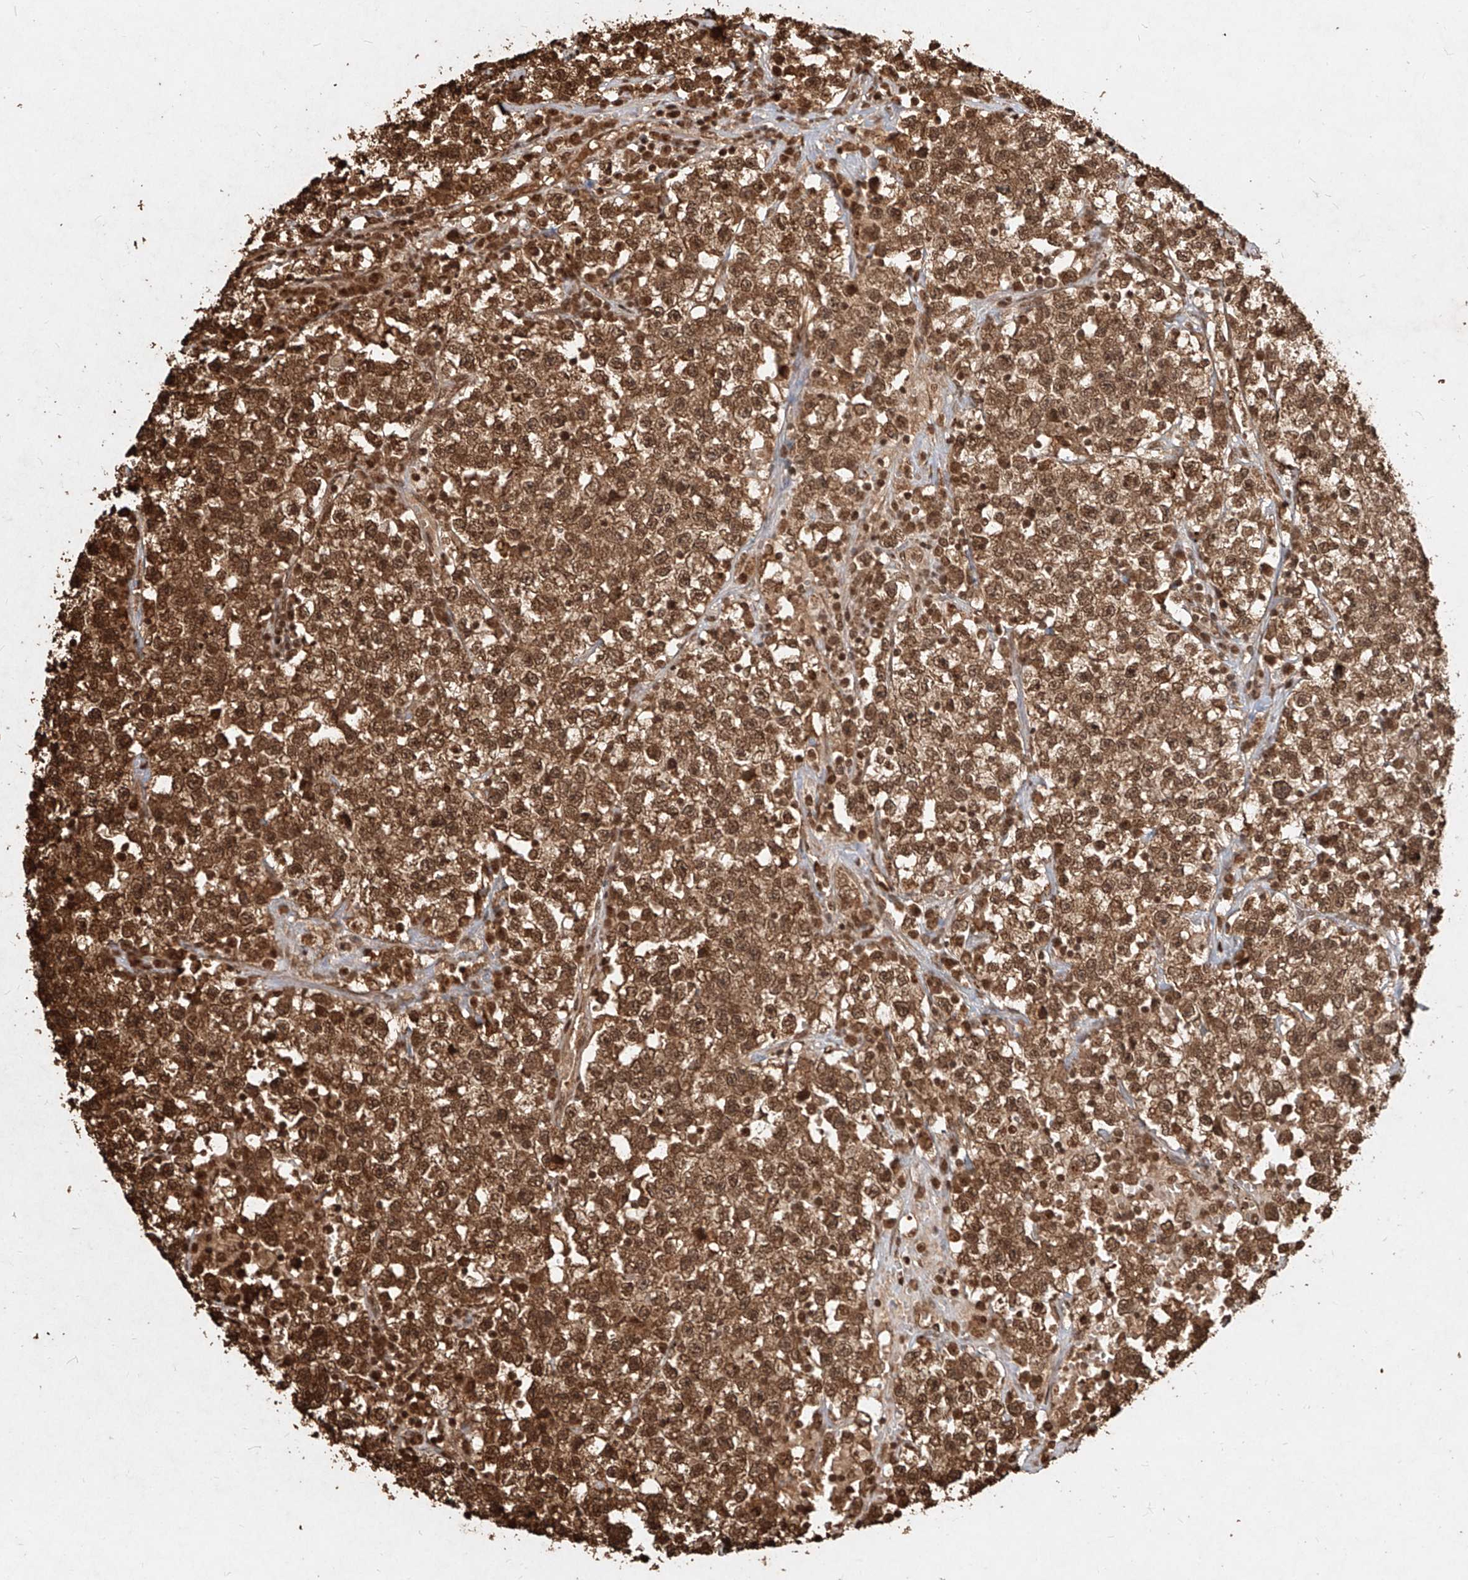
{"staining": {"intensity": "strong", "quantity": ">75%", "location": "cytoplasmic/membranous,nuclear"}, "tissue": "testis cancer", "cell_type": "Tumor cells", "image_type": "cancer", "snomed": [{"axis": "morphology", "description": "Seminoma, NOS"}, {"axis": "topography", "description": "Testis"}], "caption": "Tumor cells reveal high levels of strong cytoplasmic/membranous and nuclear expression in about >75% of cells in testis seminoma.", "gene": "UBE2K", "patient": {"sex": "male", "age": 22}}